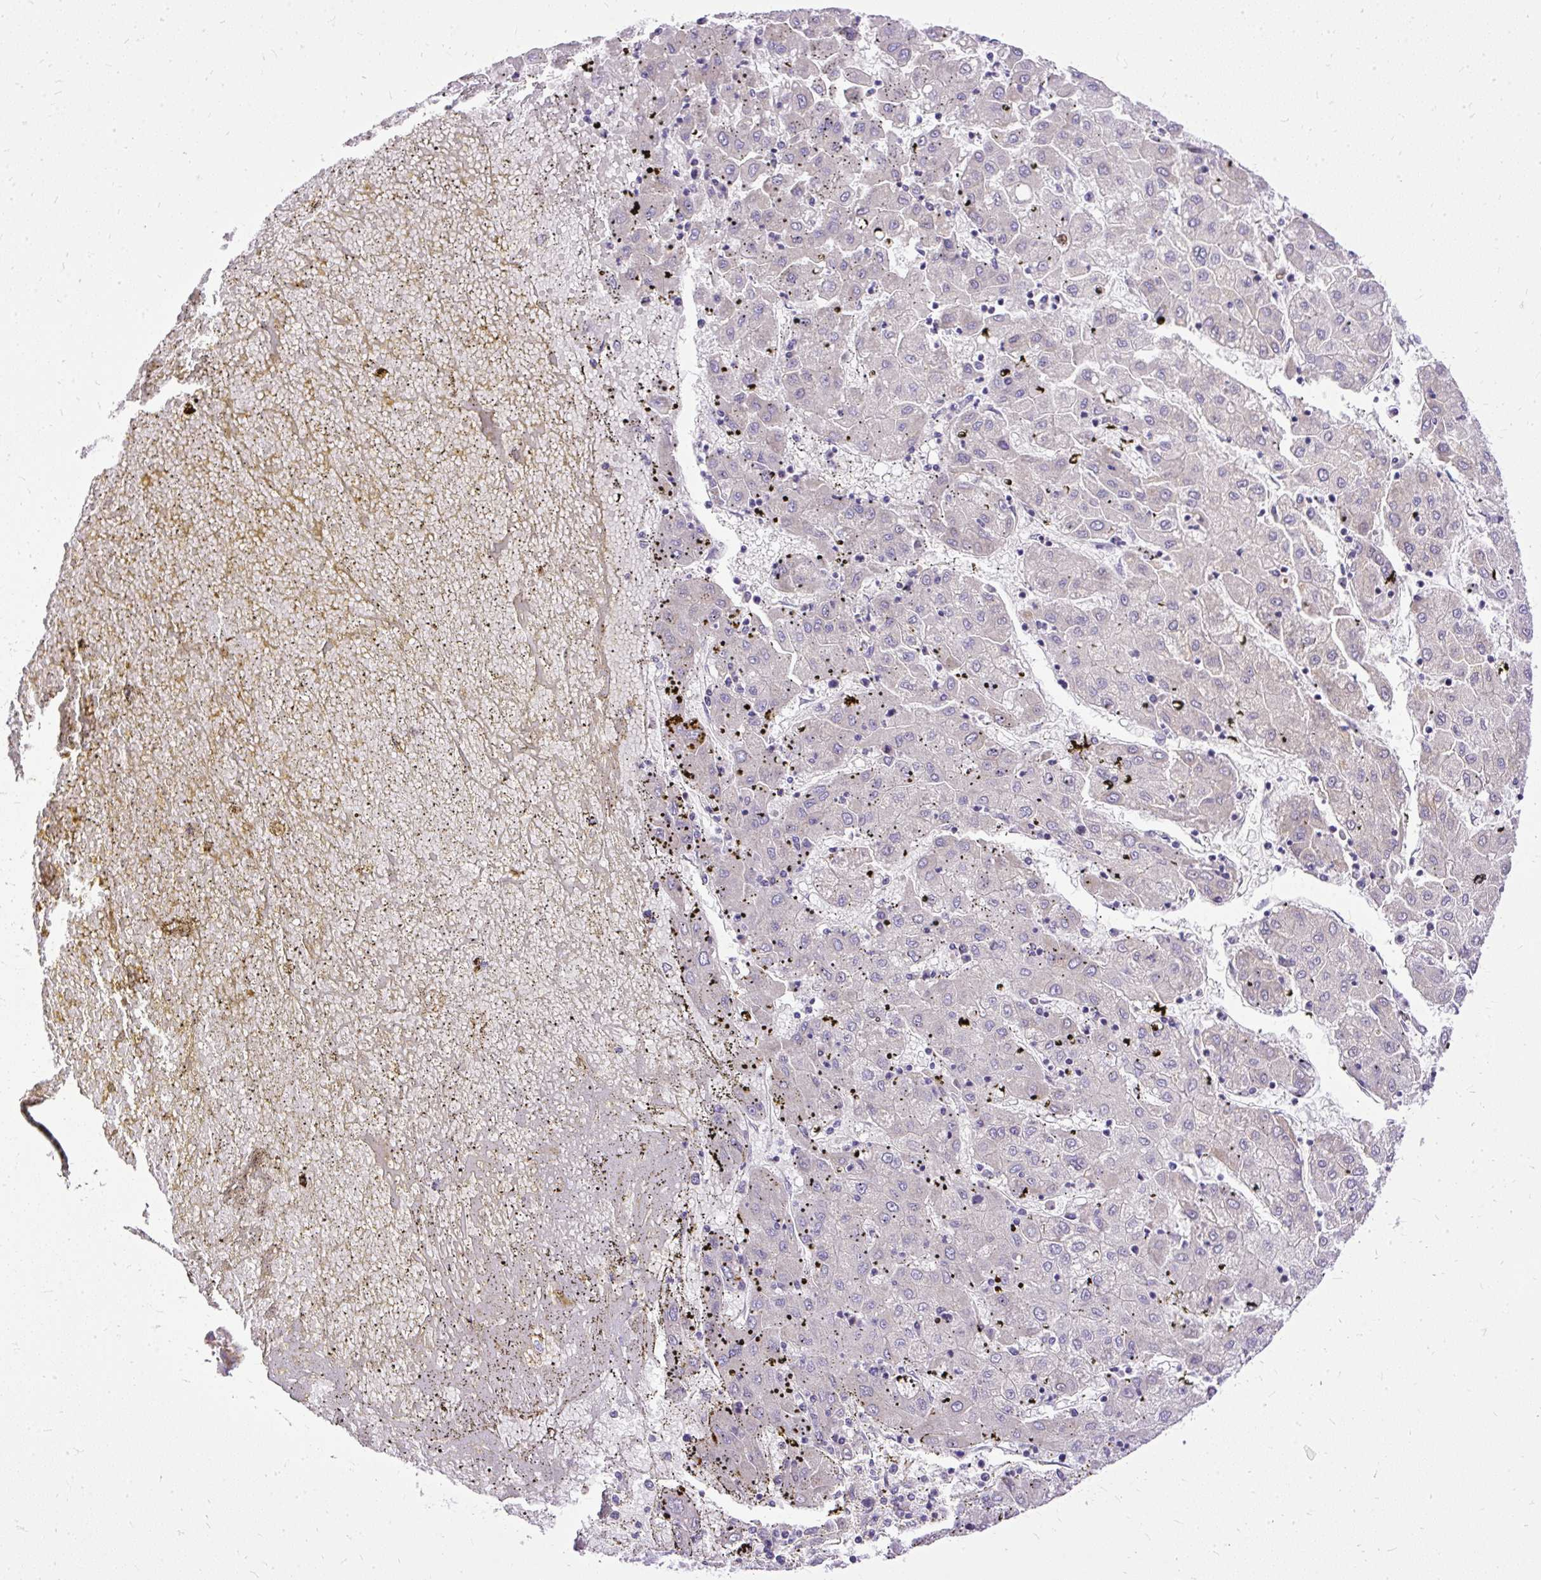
{"staining": {"intensity": "negative", "quantity": "none", "location": "none"}, "tissue": "liver cancer", "cell_type": "Tumor cells", "image_type": "cancer", "snomed": [{"axis": "morphology", "description": "Carcinoma, Hepatocellular, NOS"}, {"axis": "topography", "description": "Liver"}], "caption": "An immunohistochemistry photomicrograph of liver hepatocellular carcinoma is shown. There is no staining in tumor cells of liver hepatocellular carcinoma. The staining is performed using DAB (3,3'-diaminobenzidine) brown chromogen with nuclei counter-stained in using hematoxylin.", "gene": "AMFR", "patient": {"sex": "male", "age": 72}}